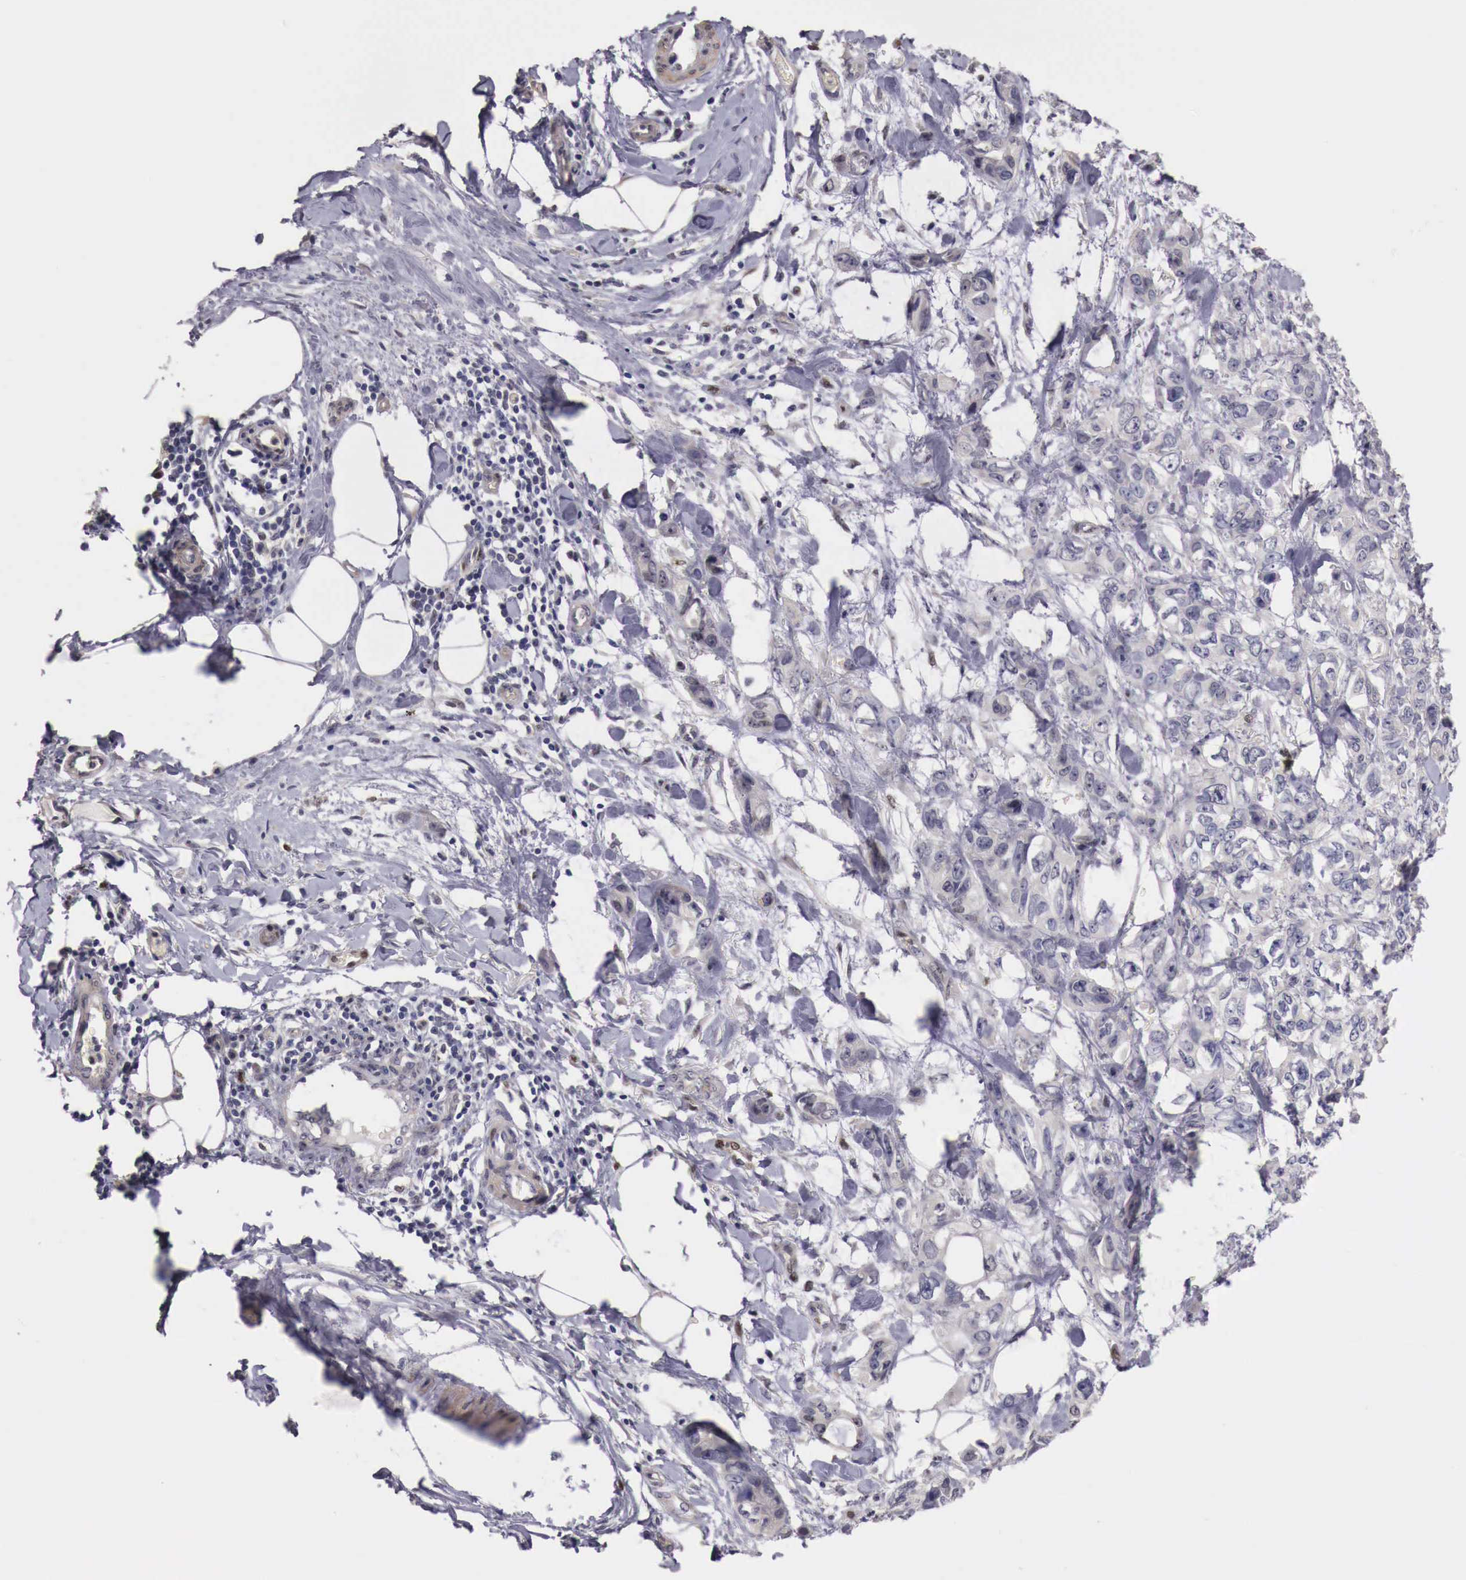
{"staining": {"intensity": "negative", "quantity": "none", "location": "none"}, "tissue": "stomach cancer", "cell_type": "Tumor cells", "image_type": "cancer", "snomed": [{"axis": "morphology", "description": "Adenocarcinoma, NOS"}, {"axis": "topography", "description": "Stomach, upper"}], "caption": "The micrograph shows no staining of tumor cells in stomach adenocarcinoma. Nuclei are stained in blue.", "gene": "ENOX2", "patient": {"sex": "male", "age": 47}}